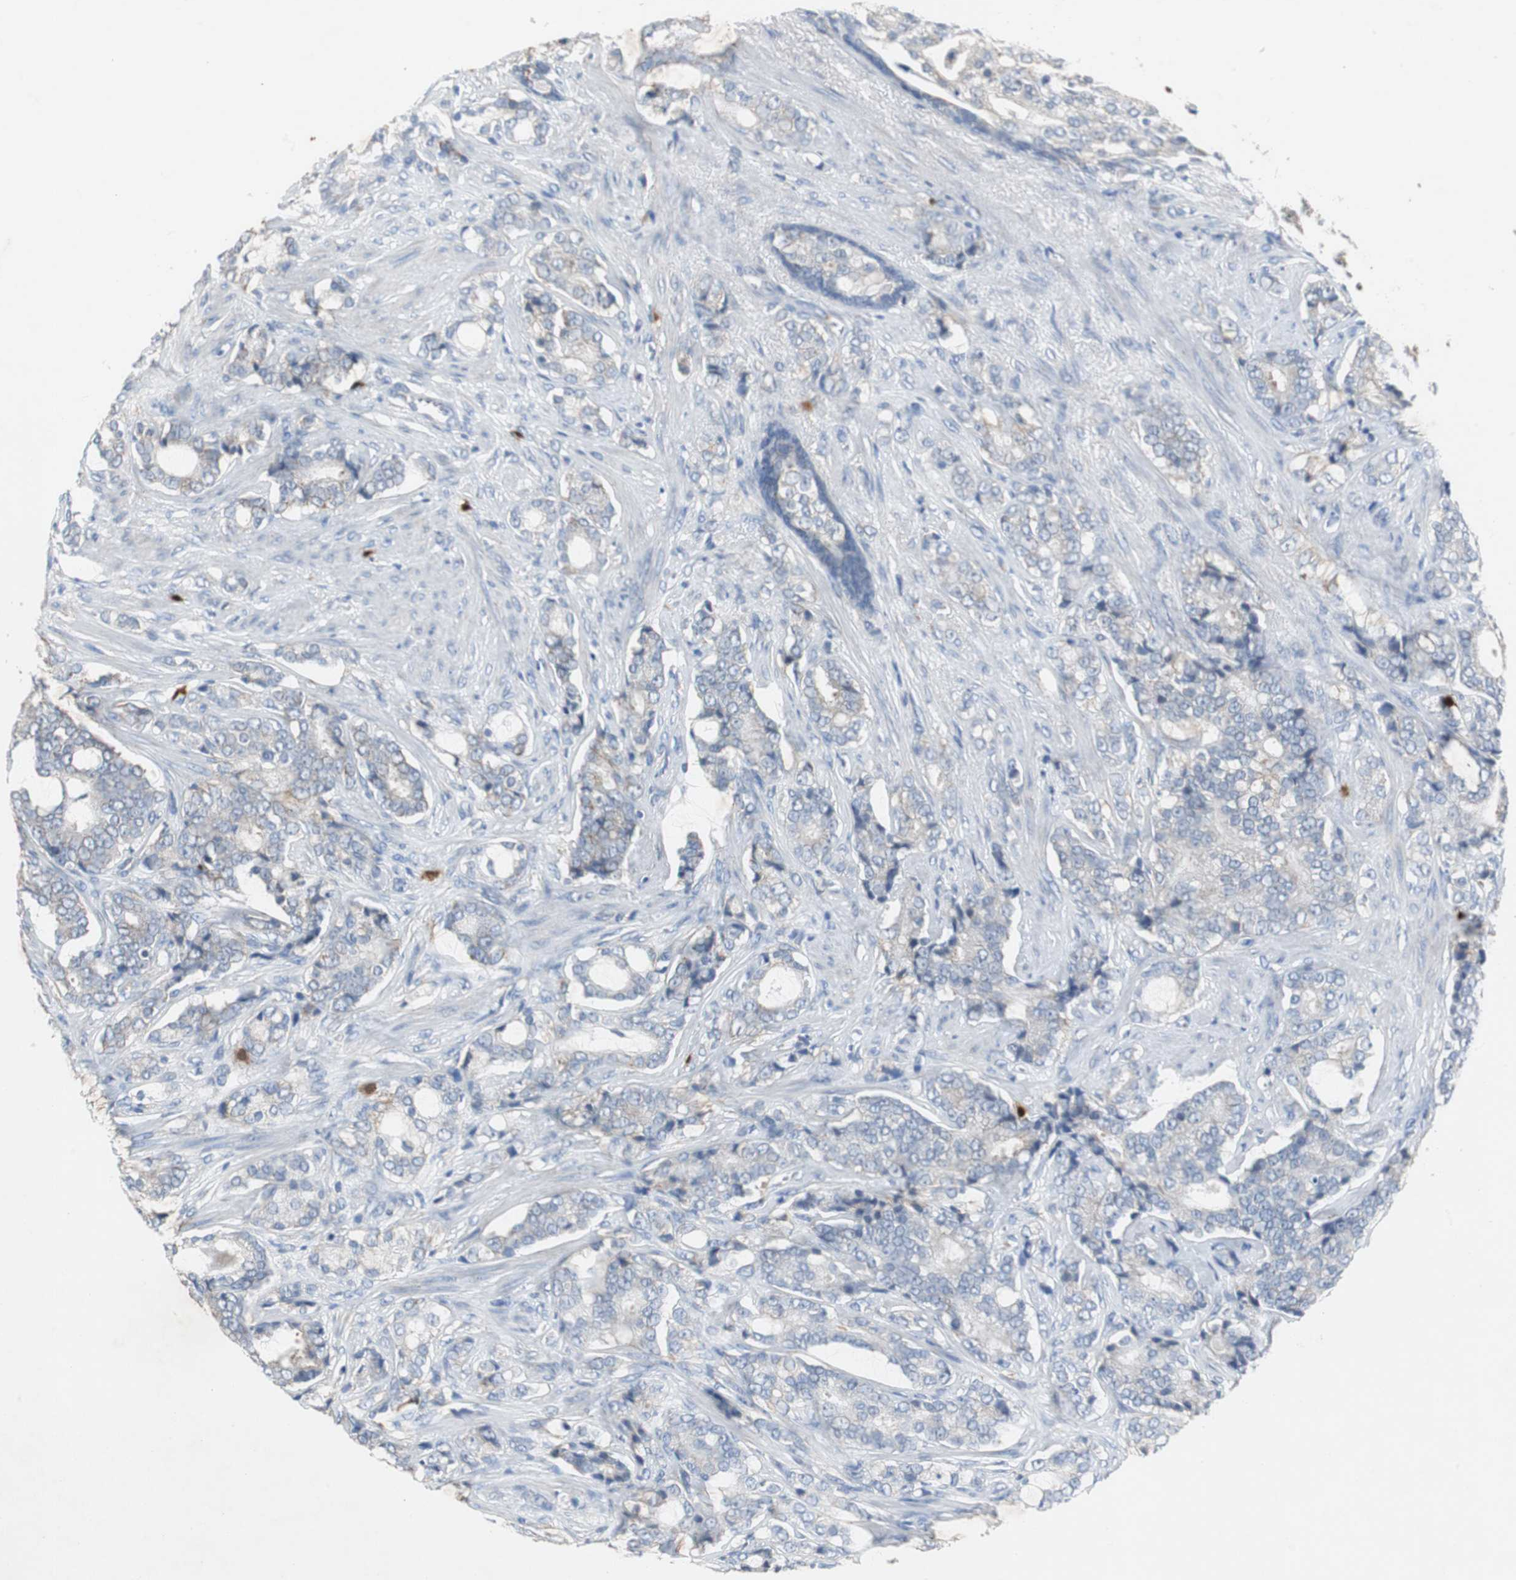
{"staining": {"intensity": "weak", "quantity": "25%-75%", "location": "cytoplasmic/membranous"}, "tissue": "prostate cancer", "cell_type": "Tumor cells", "image_type": "cancer", "snomed": [{"axis": "morphology", "description": "Adenocarcinoma, Low grade"}, {"axis": "topography", "description": "Prostate"}], "caption": "A high-resolution histopathology image shows IHC staining of prostate cancer, which displays weak cytoplasmic/membranous positivity in about 25%-75% of tumor cells.", "gene": "CALB2", "patient": {"sex": "male", "age": 58}}